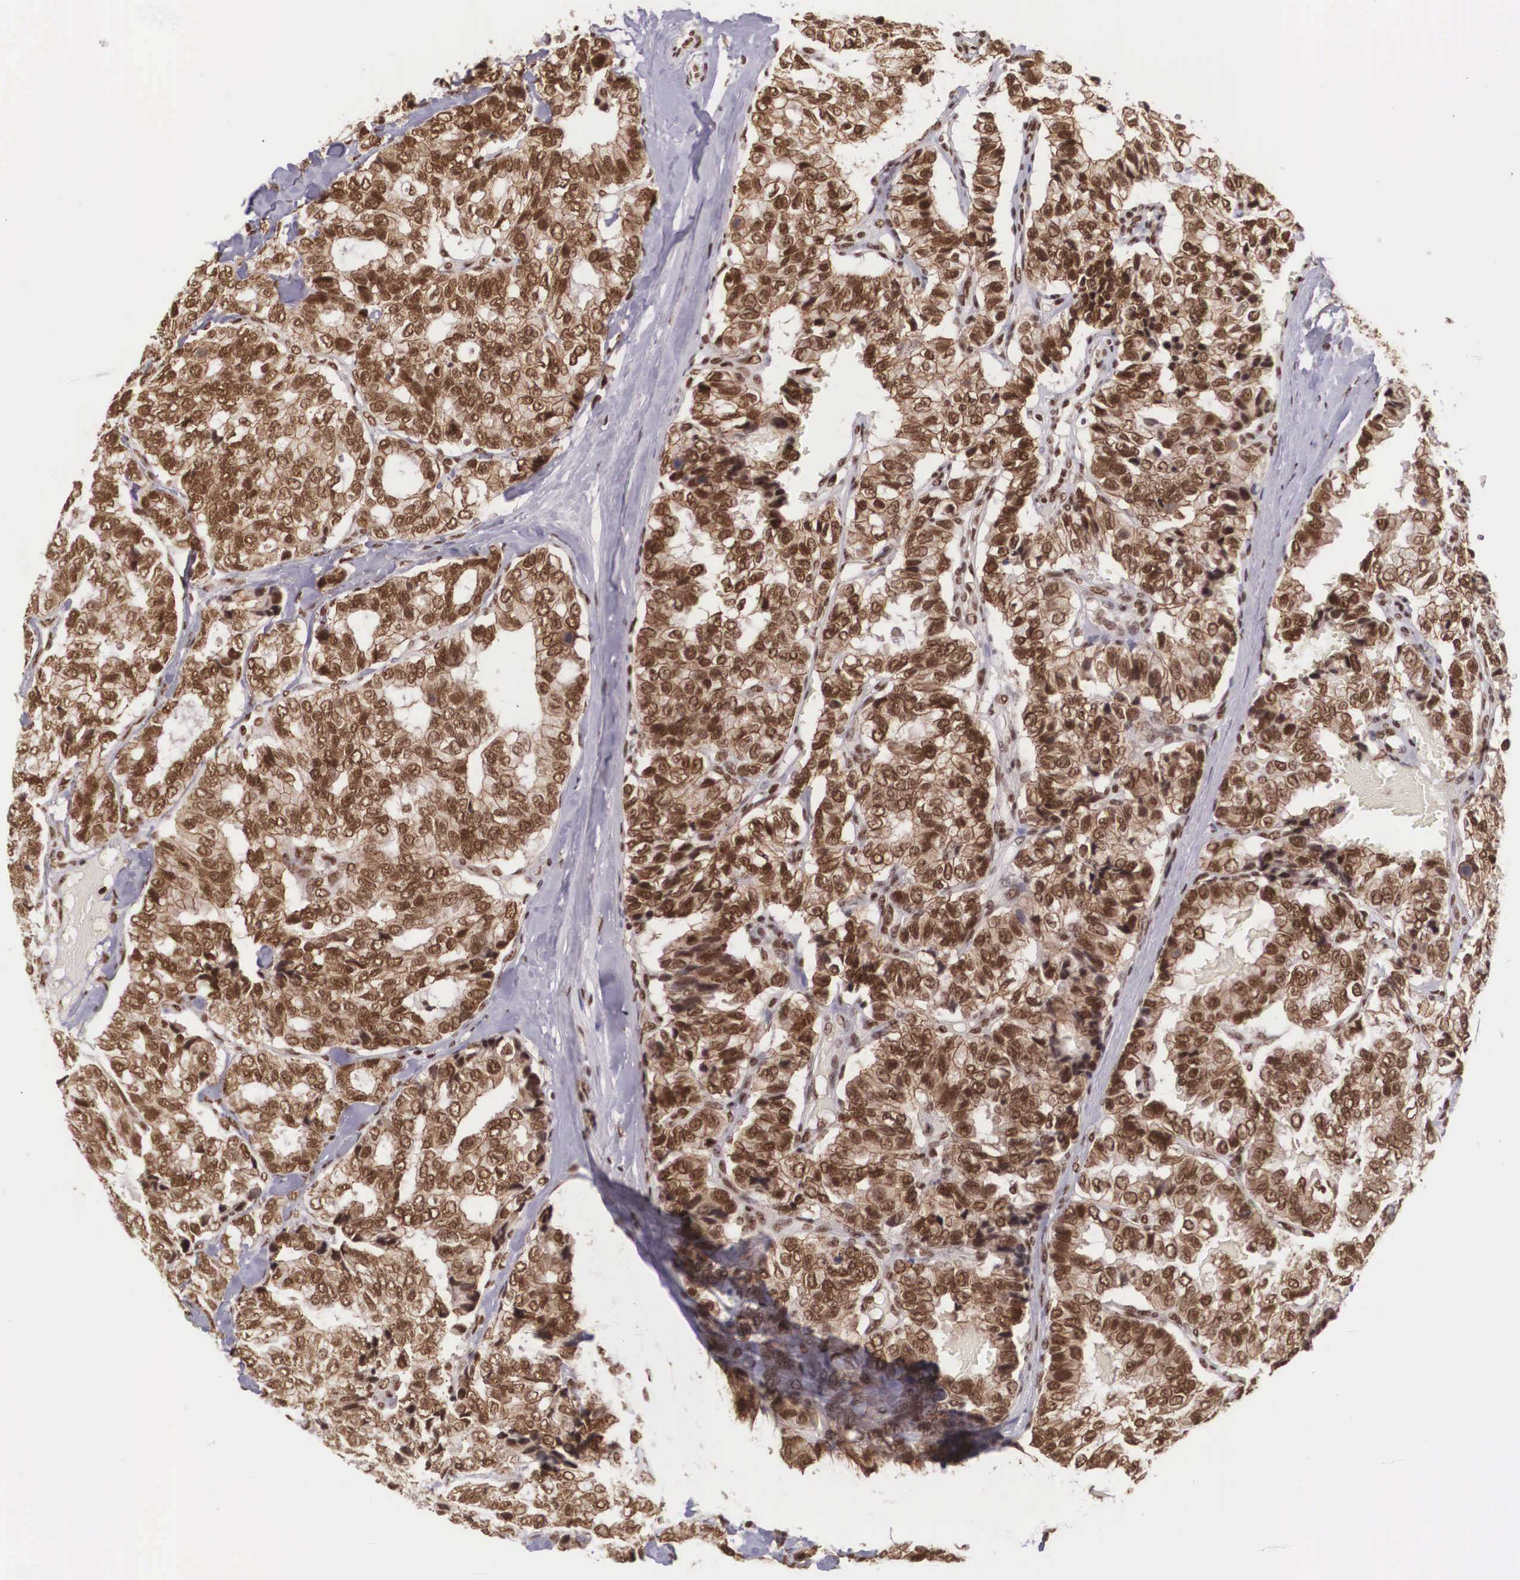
{"staining": {"intensity": "strong", "quantity": ">75%", "location": "cytoplasmic/membranous,nuclear"}, "tissue": "breast cancer", "cell_type": "Tumor cells", "image_type": "cancer", "snomed": [{"axis": "morphology", "description": "Duct carcinoma"}, {"axis": "topography", "description": "Breast"}], "caption": "The histopathology image shows immunohistochemical staining of breast cancer (intraductal carcinoma). There is strong cytoplasmic/membranous and nuclear expression is identified in approximately >75% of tumor cells. Ihc stains the protein in brown and the nuclei are stained blue.", "gene": "POLR2F", "patient": {"sex": "female", "age": 69}}